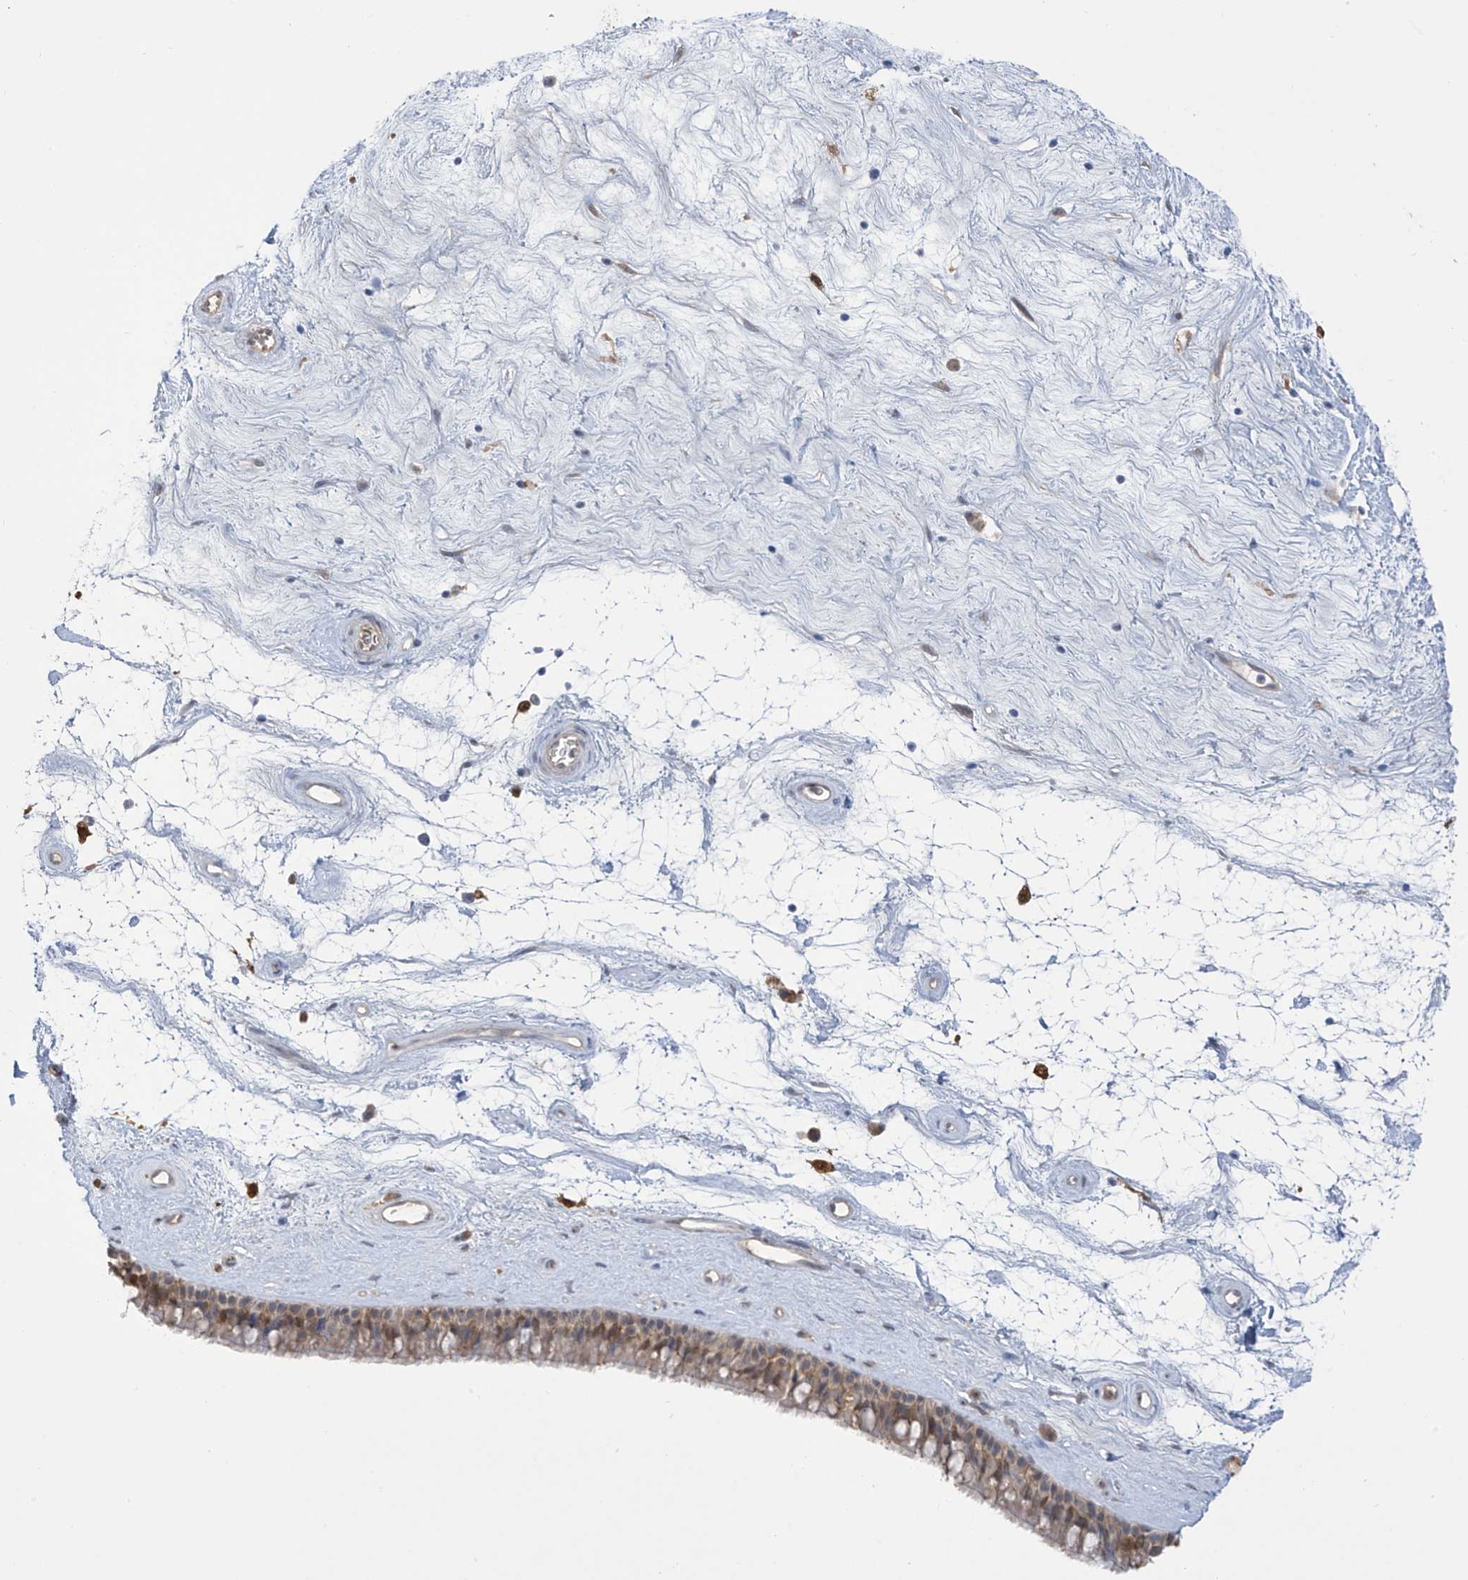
{"staining": {"intensity": "moderate", "quantity": "25%-75%", "location": "cytoplasmic/membranous,nuclear"}, "tissue": "nasopharynx", "cell_type": "Respiratory epithelial cells", "image_type": "normal", "snomed": [{"axis": "morphology", "description": "Normal tissue, NOS"}, {"axis": "topography", "description": "Nasopharynx"}], "caption": "Approximately 25%-75% of respiratory epithelial cells in benign nasopharynx demonstrate moderate cytoplasmic/membranous,nuclear protein expression as visualized by brown immunohistochemical staining.", "gene": "IDH1", "patient": {"sex": "male", "age": 64}}